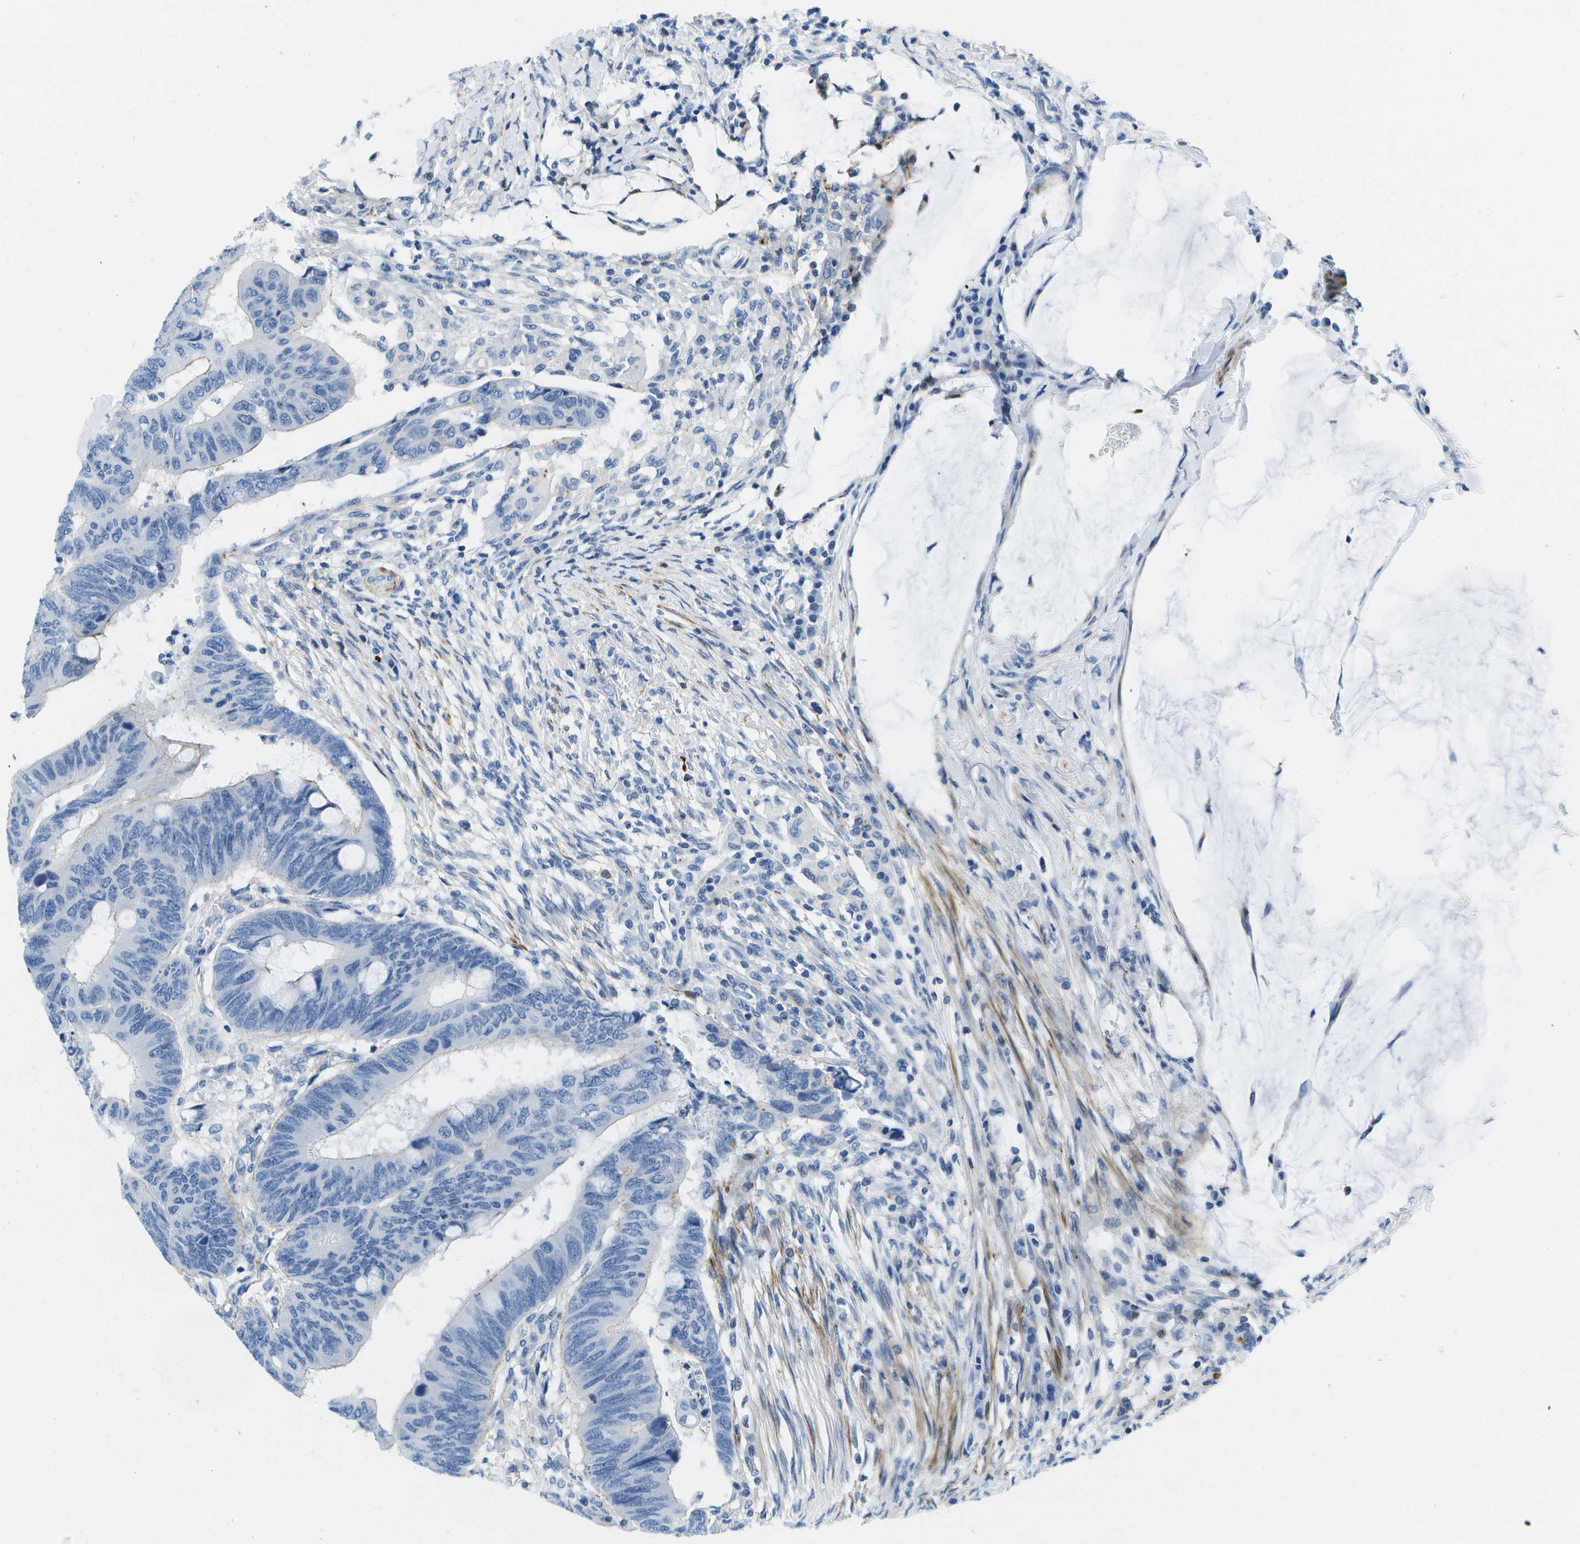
{"staining": {"intensity": "moderate", "quantity": "<25%", "location": "cytoplasmic/membranous"}, "tissue": "colorectal cancer", "cell_type": "Tumor cells", "image_type": "cancer", "snomed": [{"axis": "morphology", "description": "Normal tissue, NOS"}, {"axis": "morphology", "description": "Adenocarcinoma, NOS"}, {"axis": "topography", "description": "Rectum"}], "caption": "Adenocarcinoma (colorectal) stained with a brown dye exhibits moderate cytoplasmic/membranous positive positivity in about <25% of tumor cells.", "gene": "ADGRG6", "patient": {"sex": "male", "age": 92}}